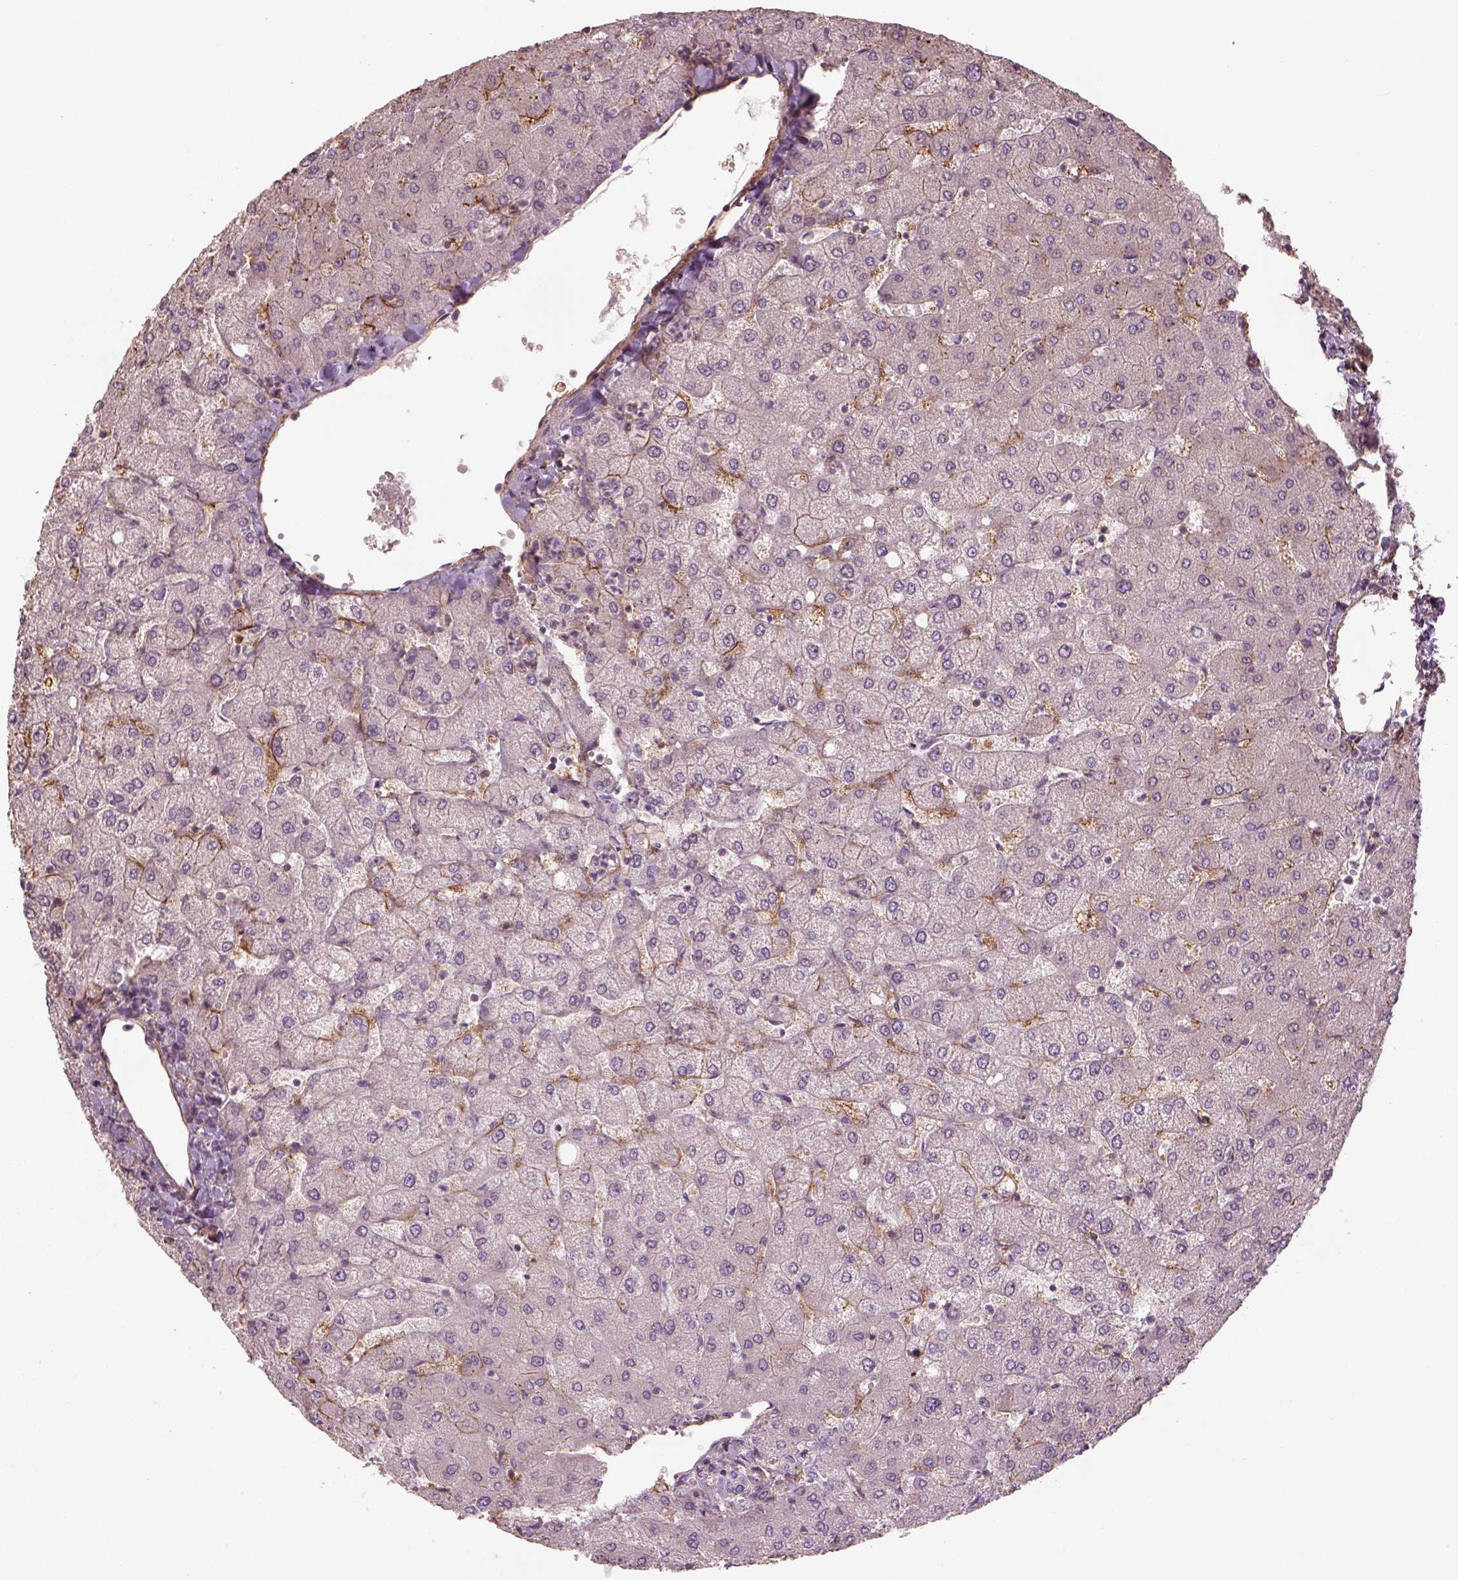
{"staining": {"intensity": "negative", "quantity": "none", "location": "none"}, "tissue": "liver", "cell_type": "Cholangiocytes", "image_type": "normal", "snomed": [{"axis": "morphology", "description": "Normal tissue, NOS"}, {"axis": "topography", "description": "Liver"}], "caption": "Immunohistochemistry histopathology image of unremarkable liver: human liver stained with DAB demonstrates no significant protein positivity in cholangiocytes. The staining was performed using DAB (3,3'-diaminobenzidine) to visualize the protein expression in brown, while the nuclei were stained in blue with hematoxylin (Magnification: 20x).", "gene": "LIN7A", "patient": {"sex": "female", "age": 54}}